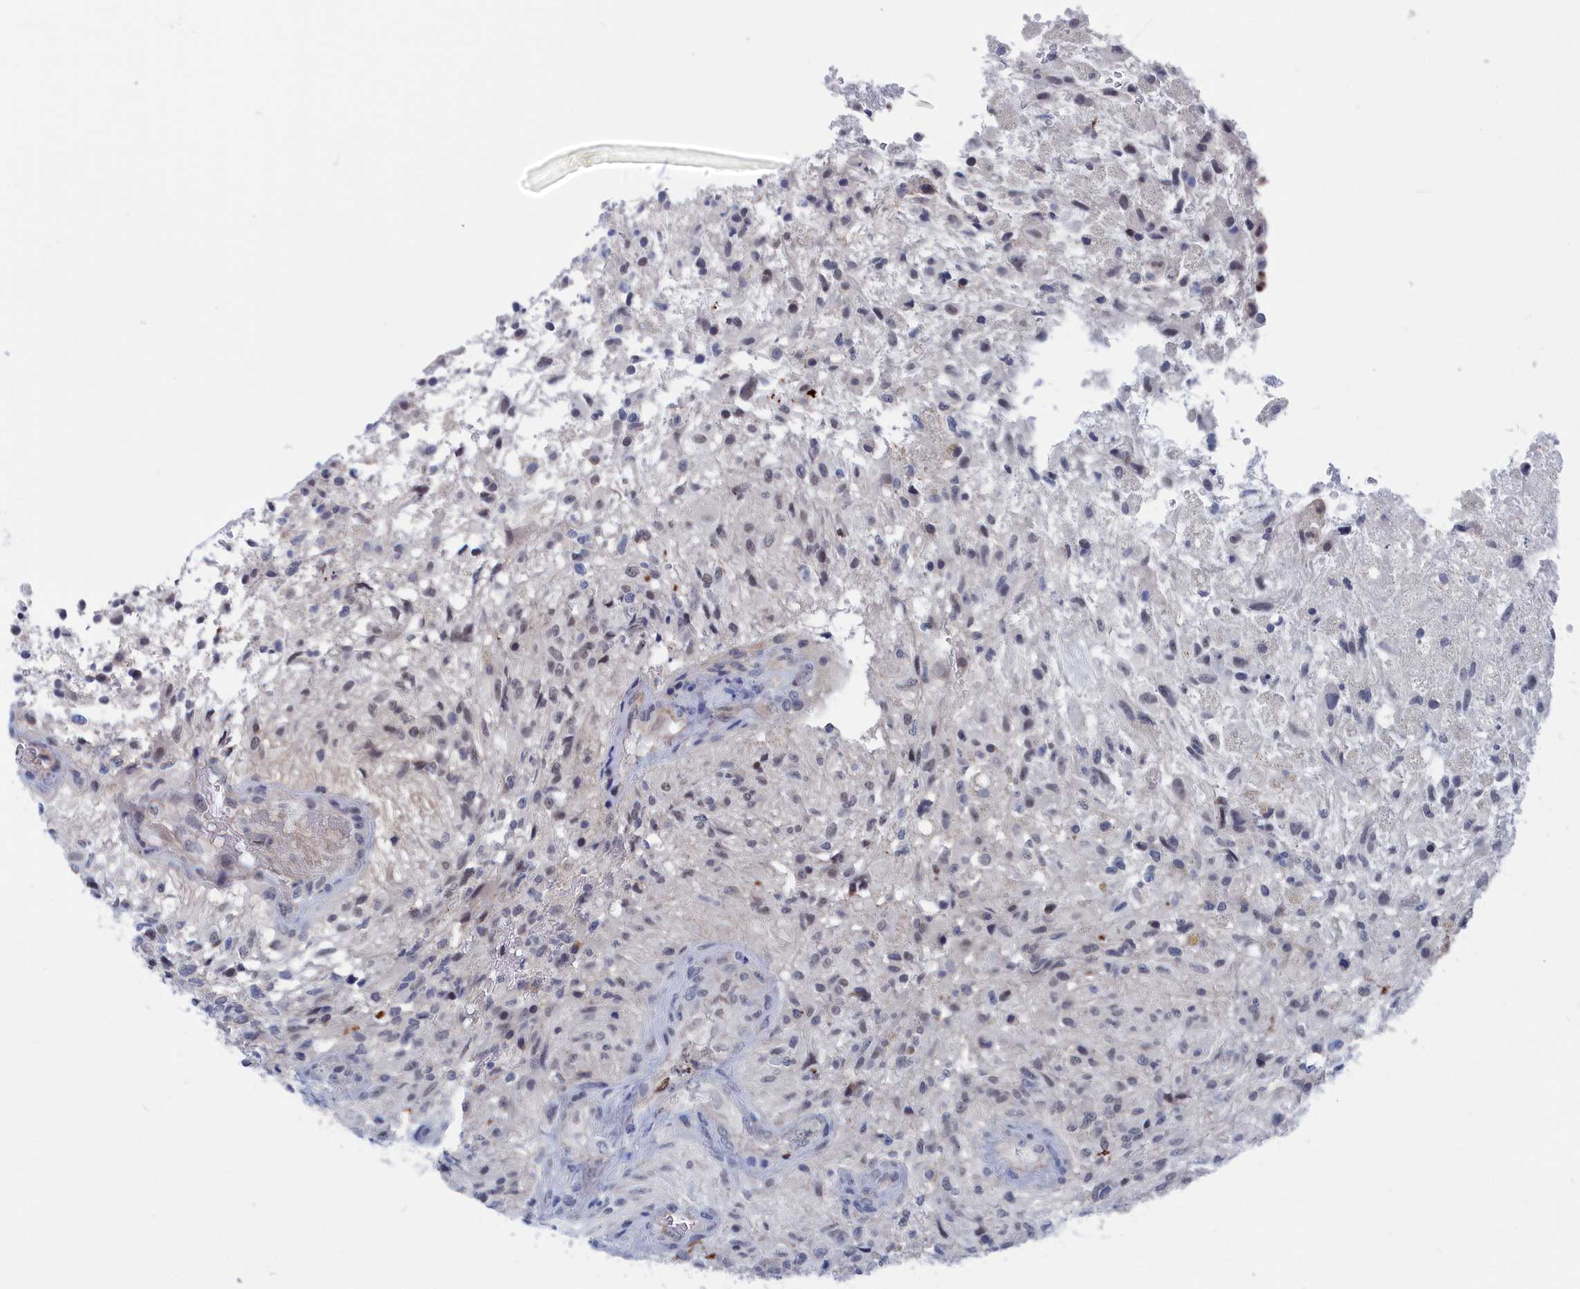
{"staining": {"intensity": "negative", "quantity": "none", "location": "none"}, "tissue": "glioma", "cell_type": "Tumor cells", "image_type": "cancer", "snomed": [{"axis": "morphology", "description": "Glioma, malignant, High grade"}, {"axis": "topography", "description": "Brain"}], "caption": "Immunohistochemical staining of human glioma shows no significant staining in tumor cells.", "gene": "MARCHF3", "patient": {"sex": "male", "age": 56}}